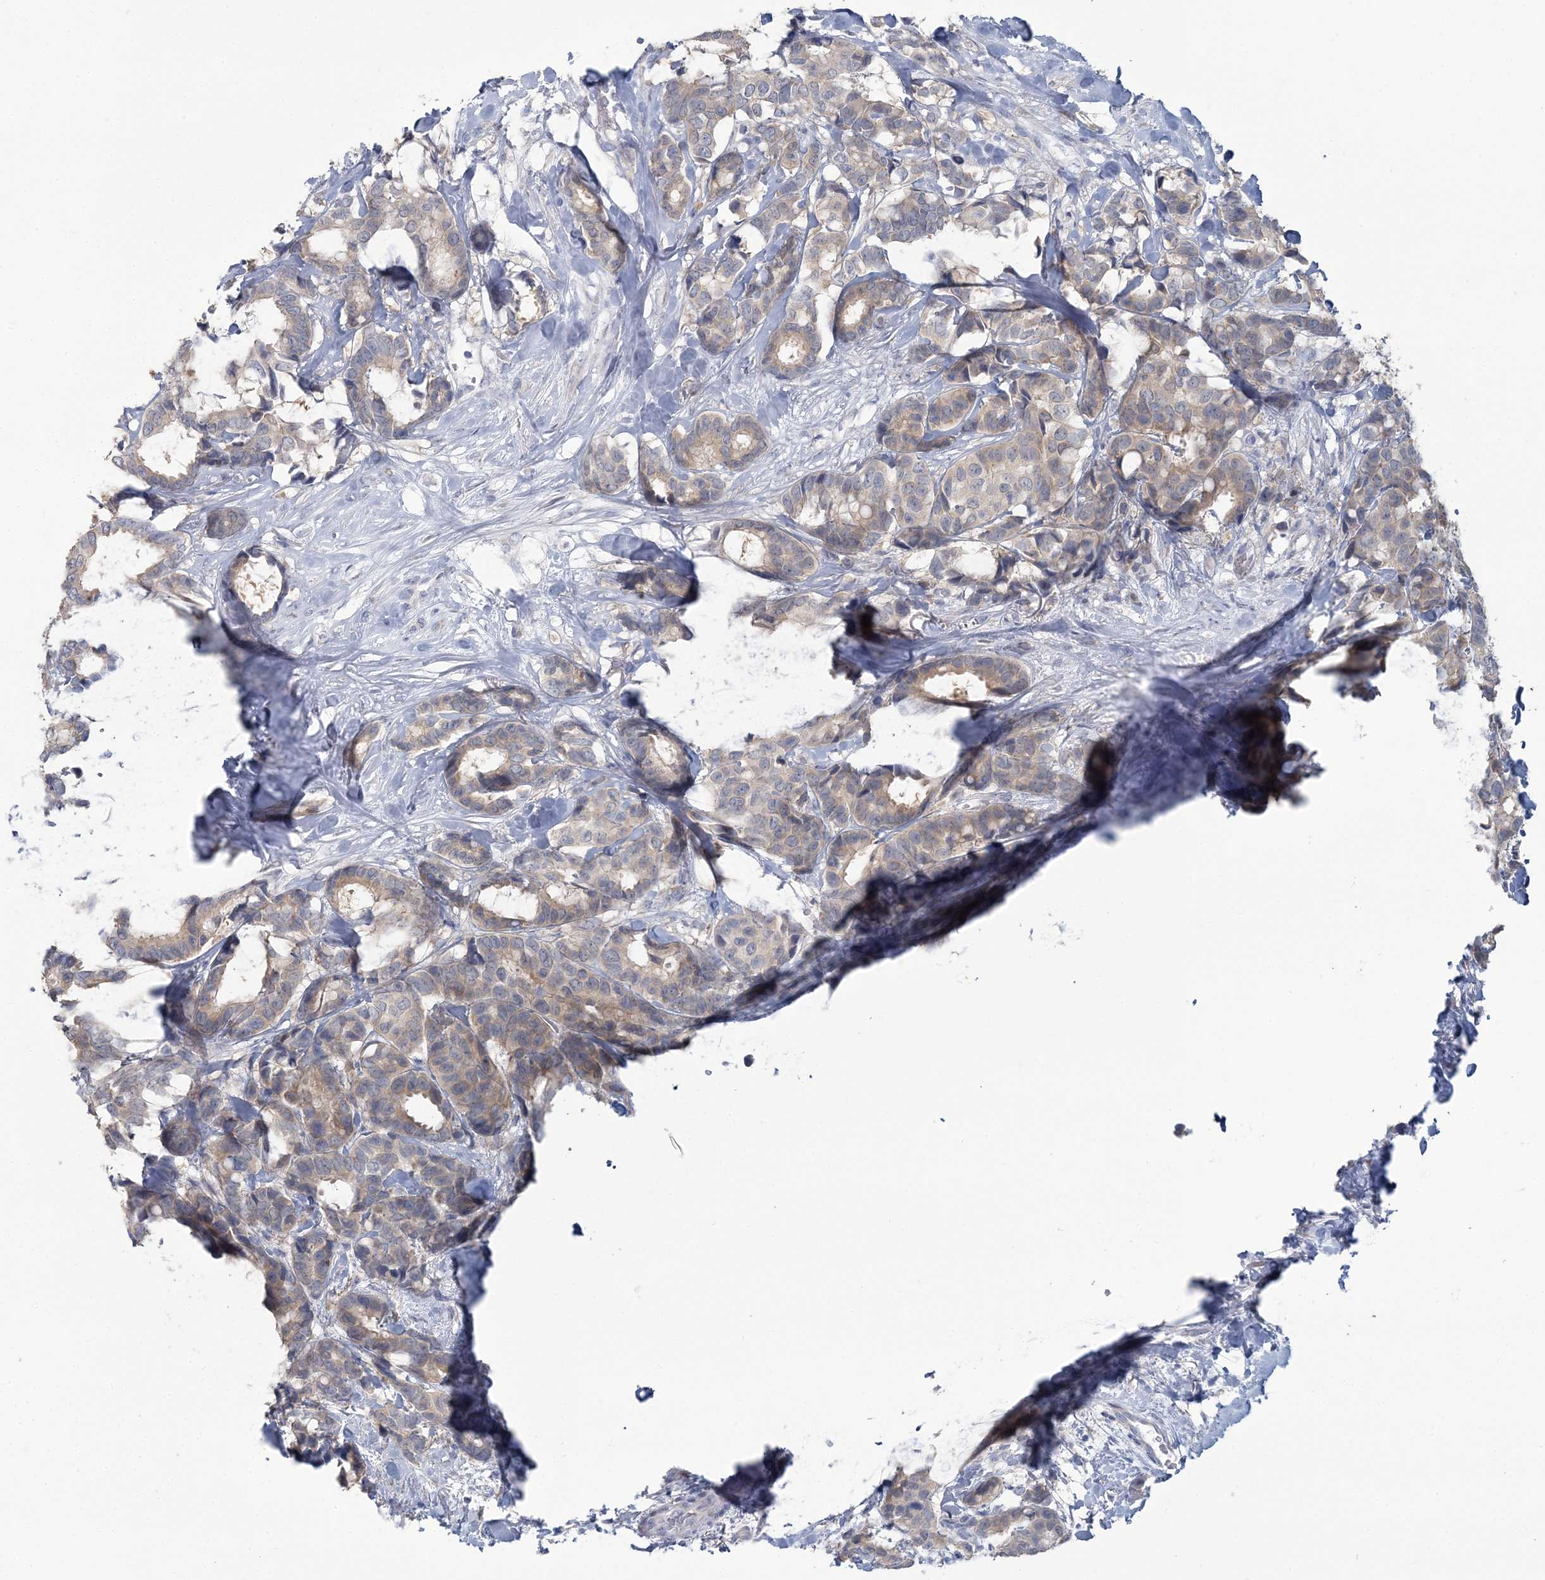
{"staining": {"intensity": "weak", "quantity": "25%-75%", "location": "cytoplasmic/membranous"}, "tissue": "breast cancer", "cell_type": "Tumor cells", "image_type": "cancer", "snomed": [{"axis": "morphology", "description": "Duct carcinoma"}, {"axis": "topography", "description": "Breast"}], "caption": "IHC image of neoplastic tissue: human breast cancer (invasive ductal carcinoma) stained using immunohistochemistry (IHC) reveals low levels of weak protein expression localized specifically in the cytoplasmic/membranous of tumor cells, appearing as a cytoplasmic/membranous brown color.", "gene": "CMBL", "patient": {"sex": "female", "age": 87}}